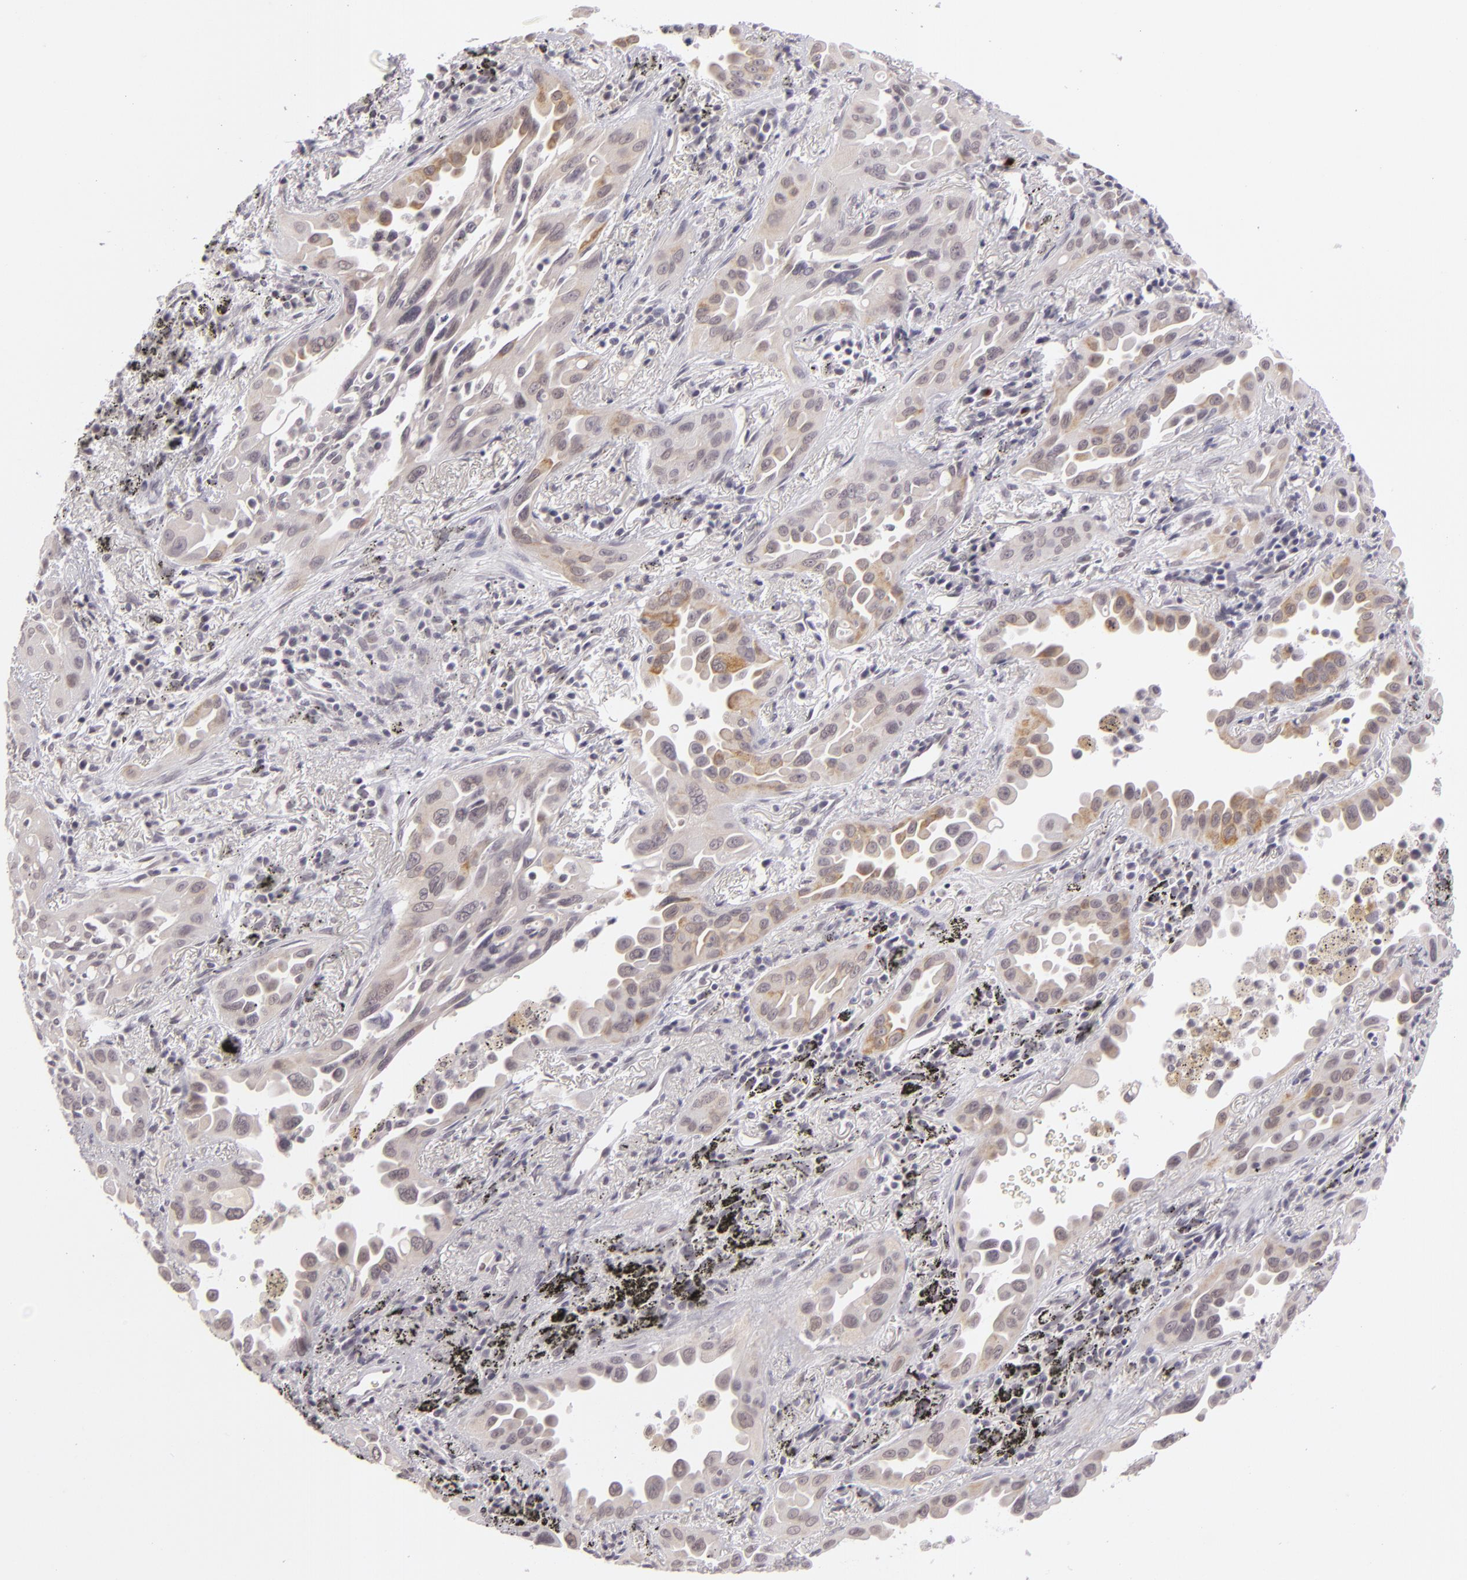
{"staining": {"intensity": "weak", "quantity": "<25%", "location": "cytoplasmic/membranous"}, "tissue": "lung cancer", "cell_type": "Tumor cells", "image_type": "cancer", "snomed": [{"axis": "morphology", "description": "Adenocarcinoma, NOS"}, {"axis": "topography", "description": "Lung"}], "caption": "This is a histopathology image of IHC staining of adenocarcinoma (lung), which shows no positivity in tumor cells. Nuclei are stained in blue.", "gene": "ZNF205", "patient": {"sex": "male", "age": 68}}